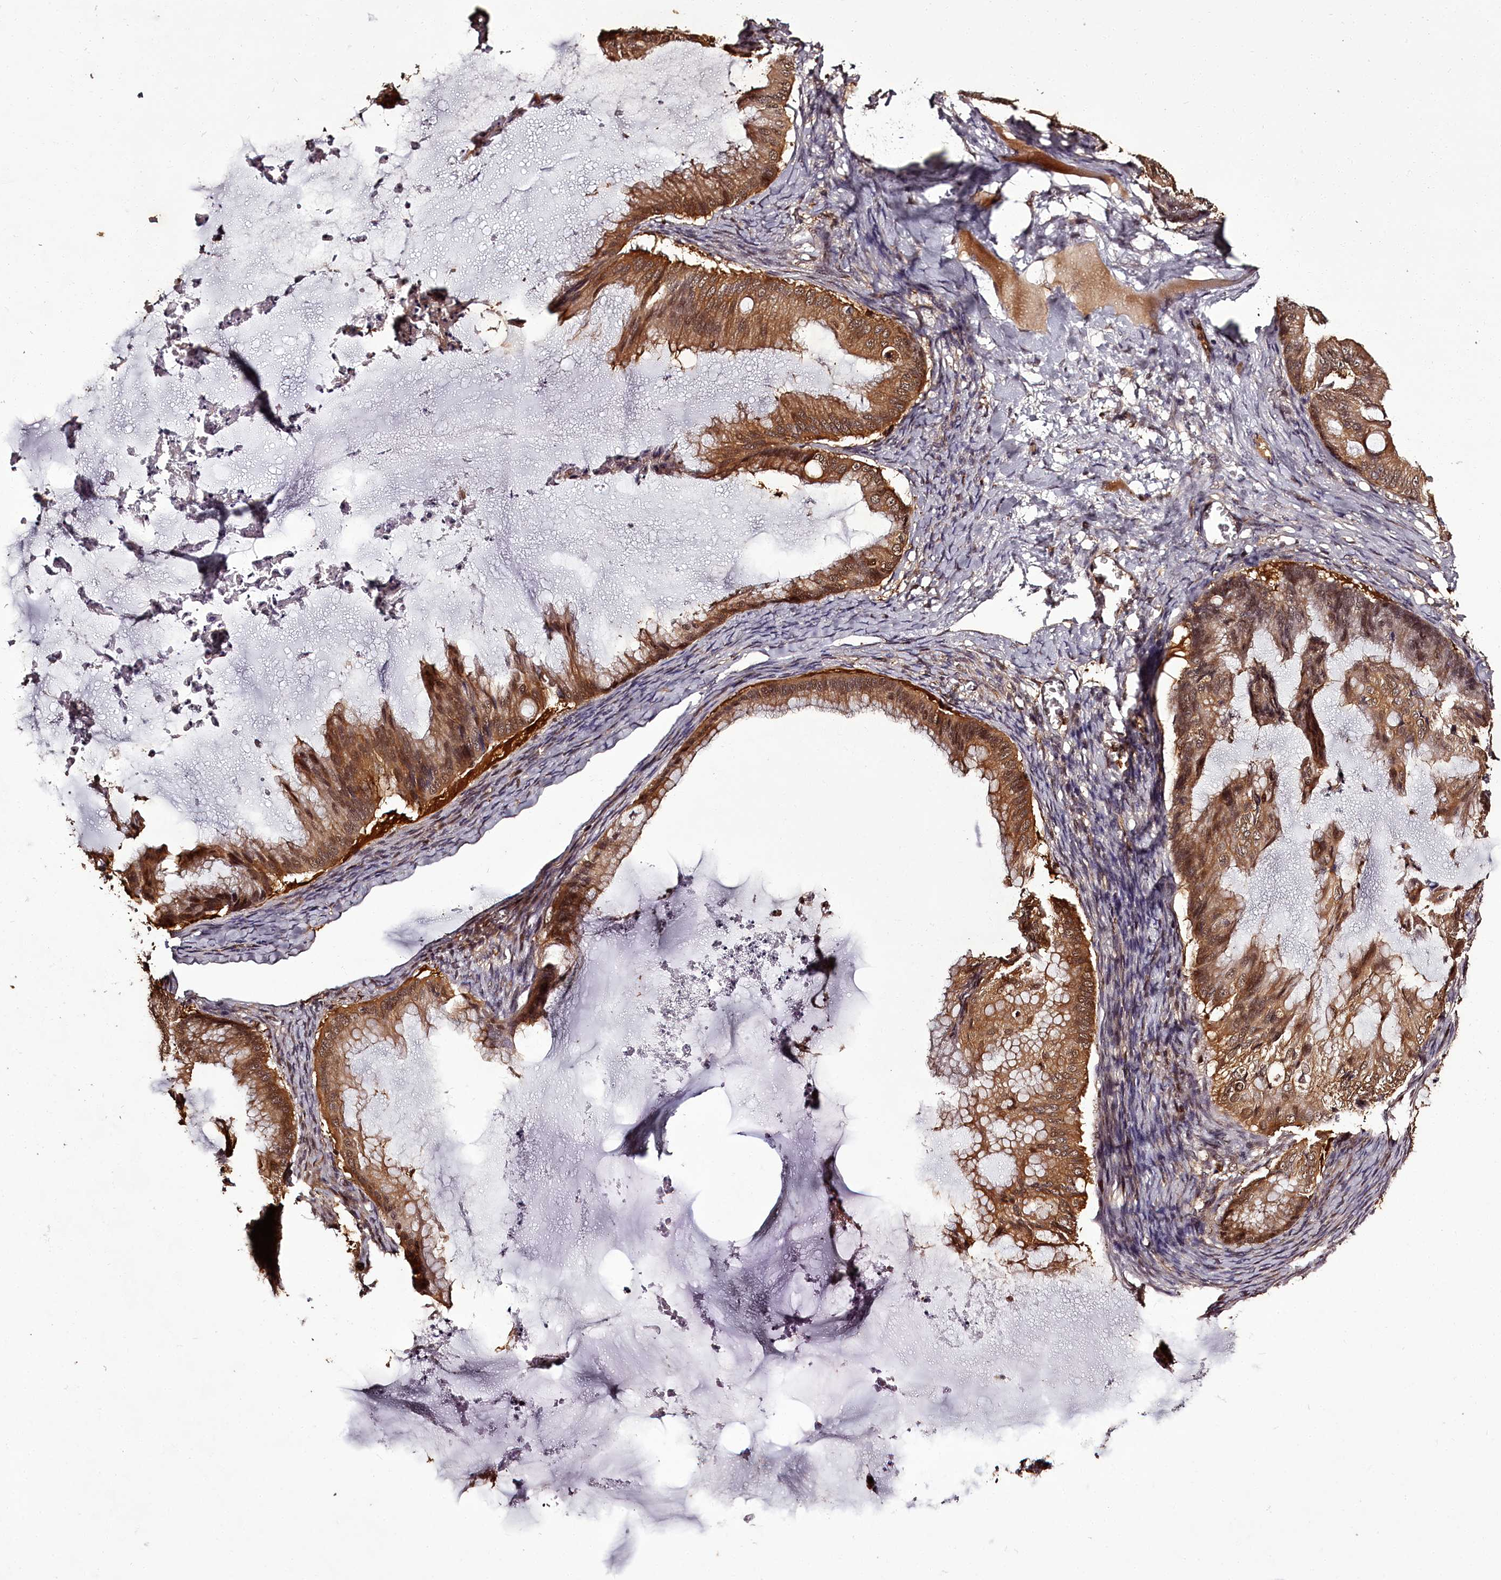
{"staining": {"intensity": "moderate", "quantity": ">75%", "location": "cytoplasmic/membranous,nuclear"}, "tissue": "ovarian cancer", "cell_type": "Tumor cells", "image_type": "cancer", "snomed": [{"axis": "morphology", "description": "Cystadenocarcinoma, mucinous, NOS"}, {"axis": "topography", "description": "Ovary"}], "caption": "Mucinous cystadenocarcinoma (ovarian) stained for a protein (brown) shows moderate cytoplasmic/membranous and nuclear positive expression in approximately >75% of tumor cells.", "gene": "NPRL2", "patient": {"sex": "female", "age": 71}}